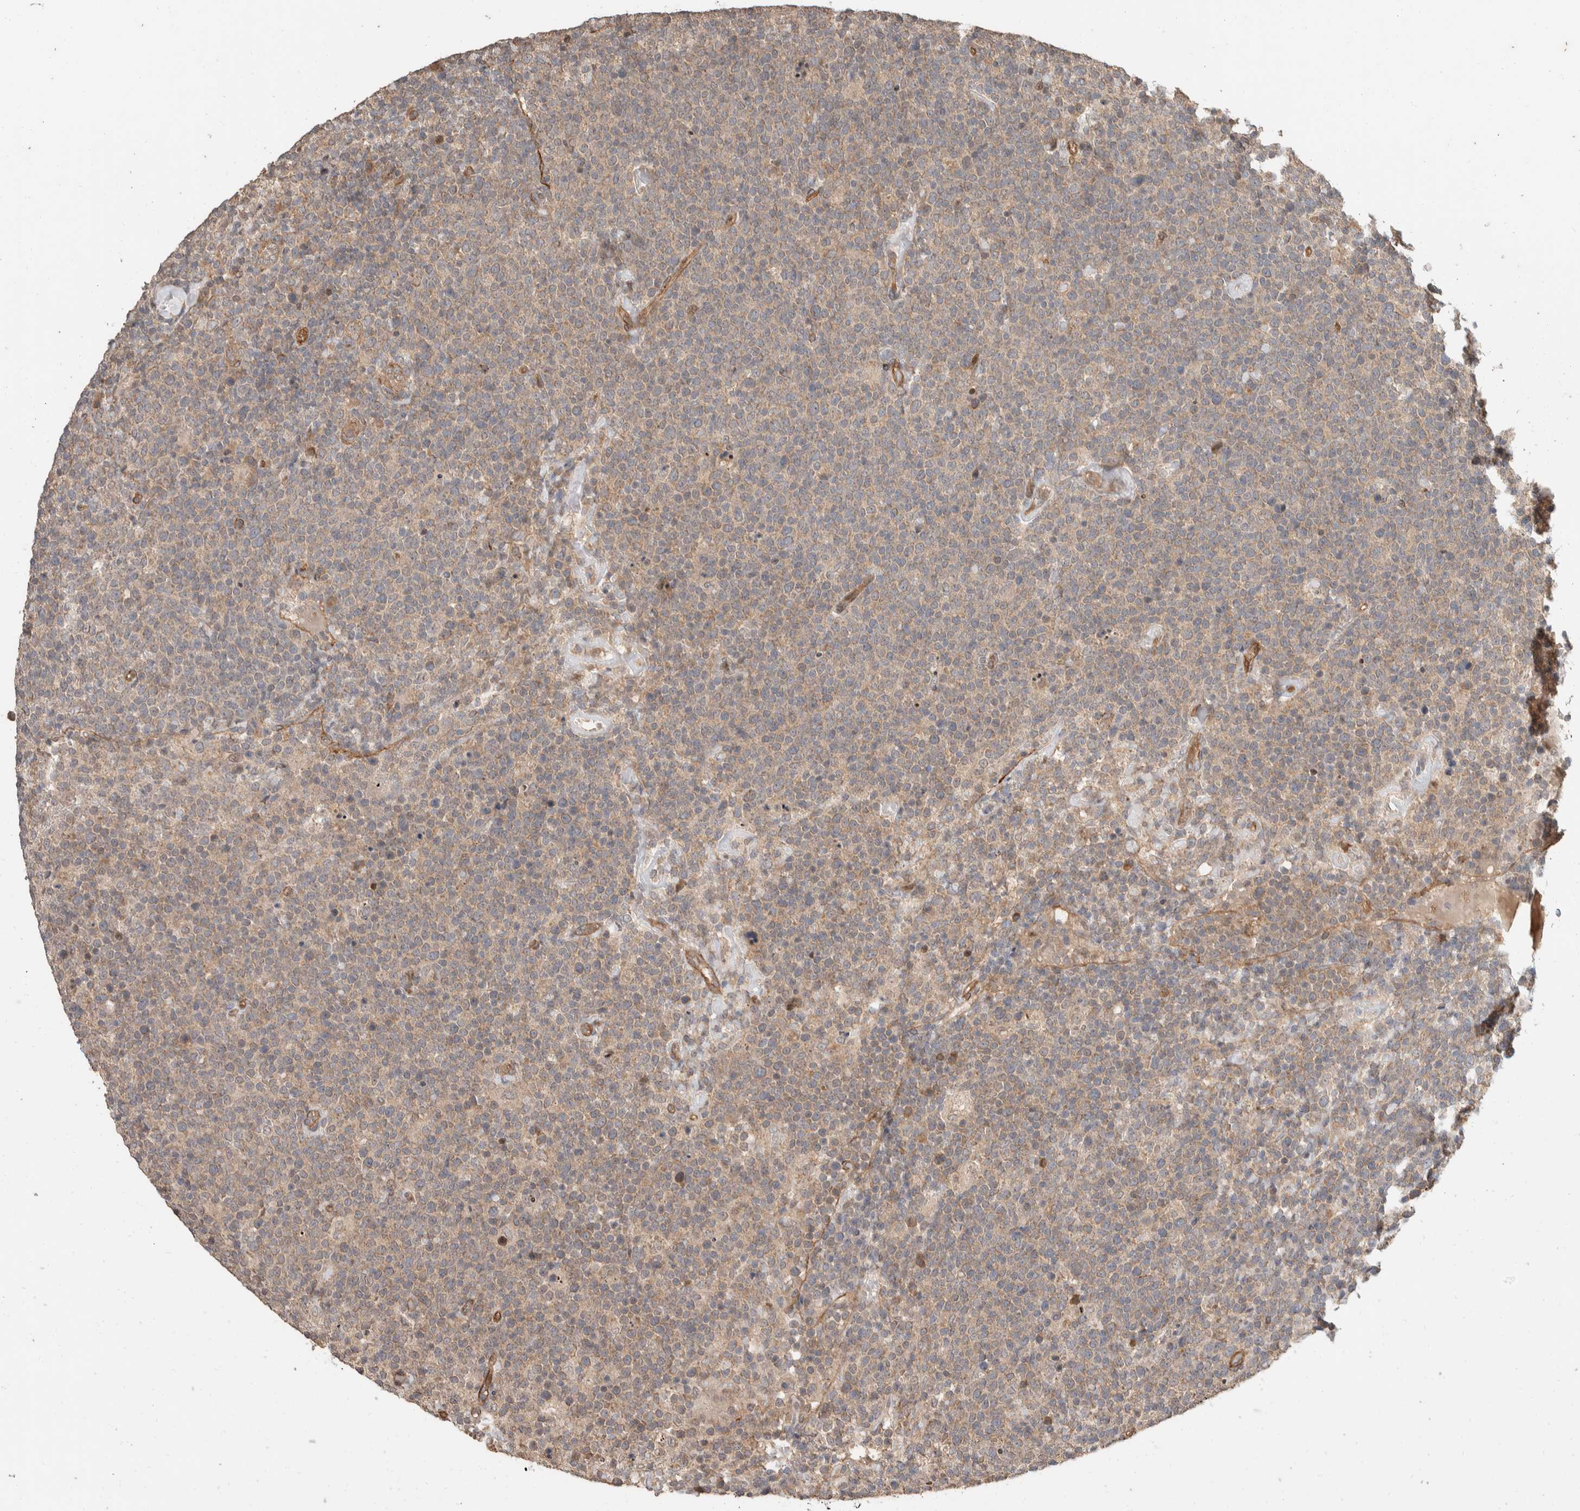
{"staining": {"intensity": "weak", "quantity": ">75%", "location": "cytoplasmic/membranous"}, "tissue": "lymphoma", "cell_type": "Tumor cells", "image_type": "cancer", "snomed": [{"axis": "morphology", "description": "Malignant lymphoma, non-Hodgkin's type, High grade"}, {"axis": "topography", "description": "Lymph node"}], "caption": "Protein staining of malignant lymphoma, non-Hodgkin's type (high-grade) tissue reveals weak cytoplasmic/membranous expression in approximately >75% of tumor cells.", "gene": "ERC1", "patient": {"sex": "male", "age": 61}}